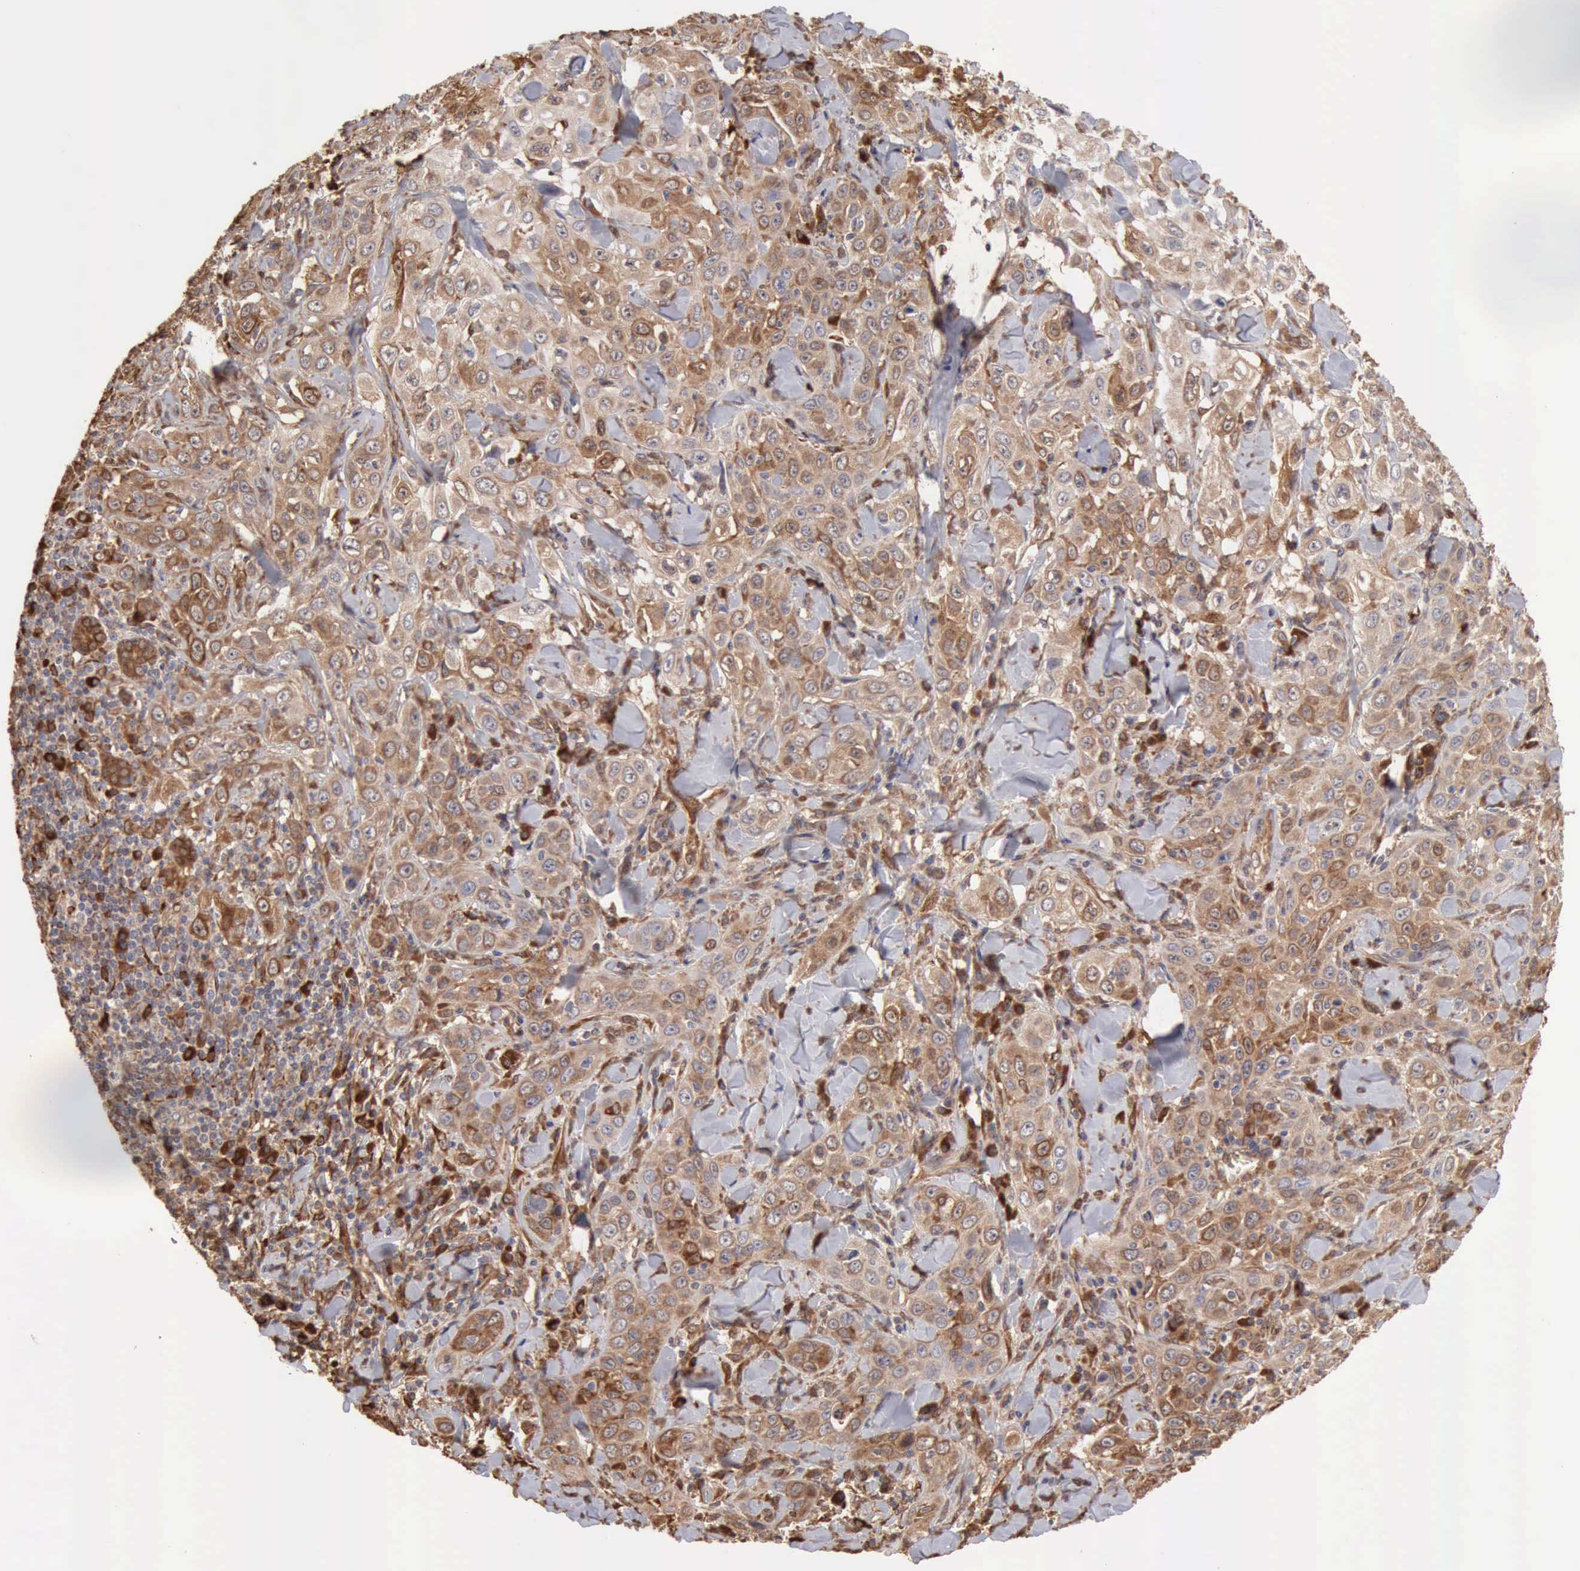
{"staining": {"intensity": "moderate", "quantity": ">75%", "location": "cytoplasmic/membranous"}, "tissue": "skin cancer", "cell_type": "Tumor cells", "image_type": "cancer", "snomed": [{"axis": "morphology", "description": "Squamous cell carcinoma, NOS"}, {"axis": "topography", "description": "Skin"}], "caption": "A micrograph showing moderate cytoplasmic/membranous staining in about >75% of tumor cells in squamous cell carcinoma (skin), as visualized by brown immunohistochemical staining.", "gene": "APOL2", "patient": {"sex": "male", "age": 84}}